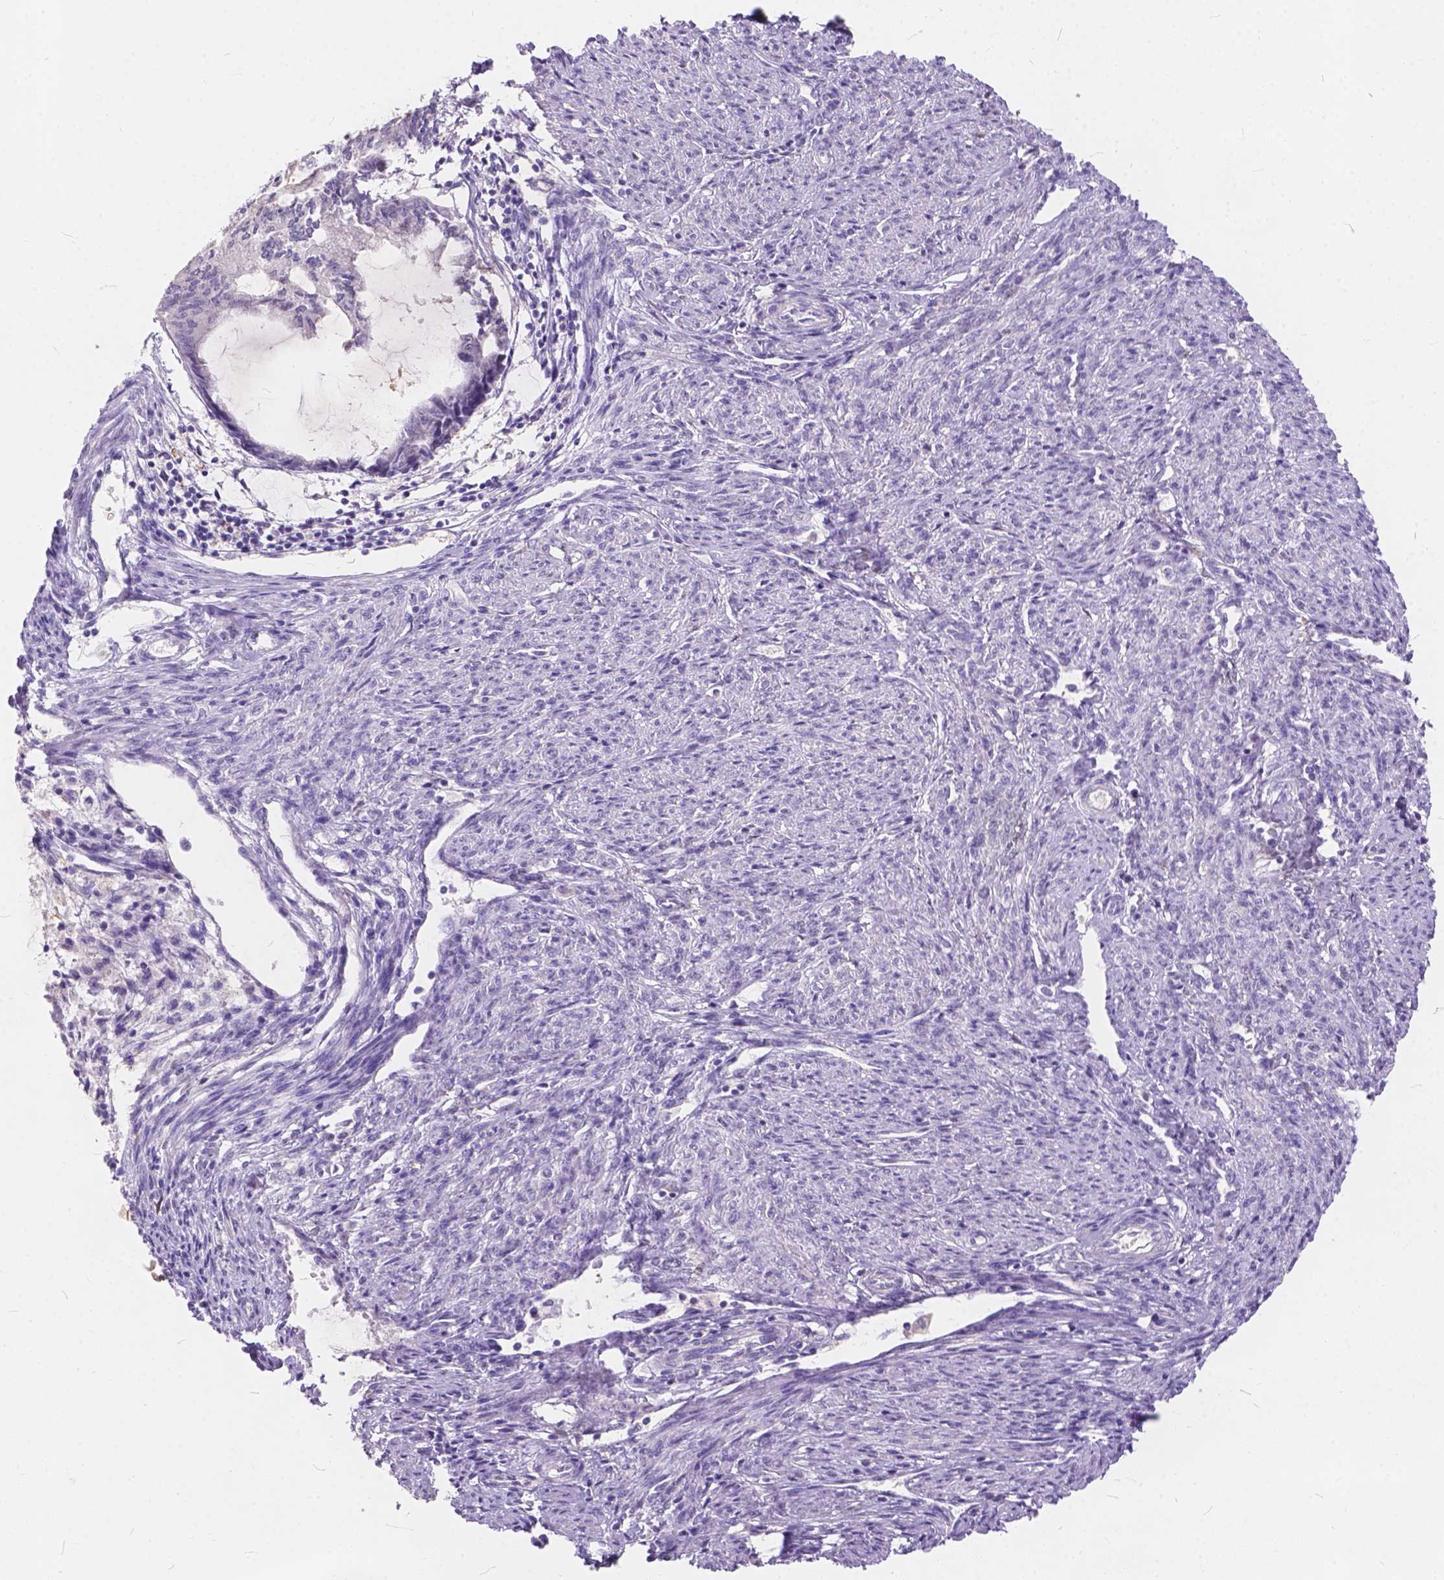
{"staining": {"intensity": "negative", "quantity": "none", "location": "none"}, "tissue": "endometrial cancer", "cell_type": "Tumor cells", "image_type": "cancer", "snomed": [{"axis": "morphology", "description": "Adenocarcinoma, NOS"}, {"axis": "topography", "description": "Endometrium"}], "caption": "Immunohistochemistry photomicrograph of endometrial cancer stained for a protein (brown), which reveals no staining in tumor cells.", "gene": "PEX11G", "patient": {"sex": "female", "age": 86}}